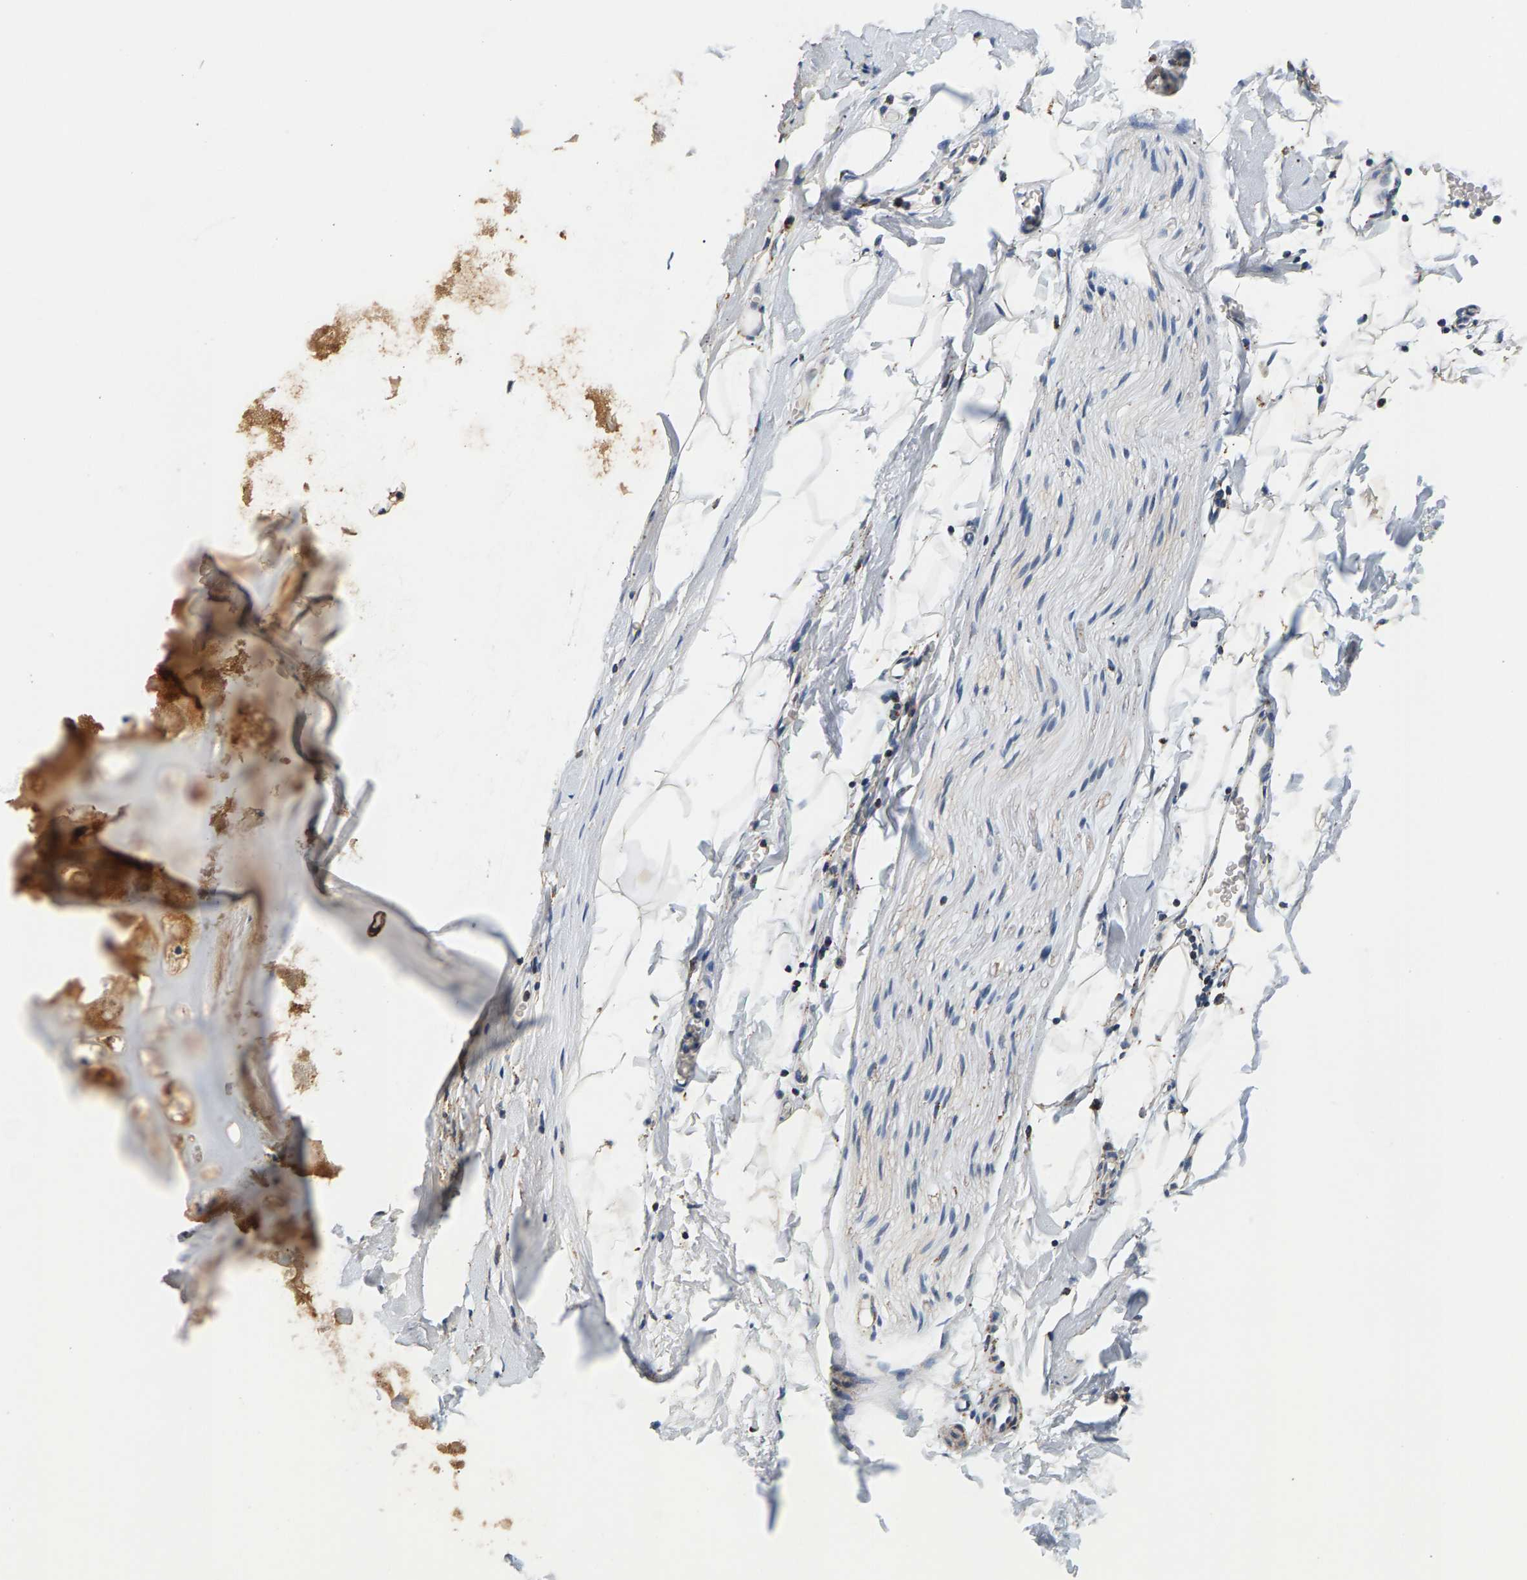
{"staining": {"intensity": "weak", "quantity": ">75%", "location": "cytoplasmic/membranous"}, "tissue": "adipose tissue", "cell_type": "Adipocytes", "image_type": "normal", "snomed": [{"axis": "morphology", "description": "Normal tissue, NOS"}, {"axis": "topography", "description": "Cartilage tissue"}, {"axis": "topography", "description": "Bronchus"}], "caption": "The histopathology image displays staining of unremarkable adipose tissue, revealing weak cytoplasmic/membranous protein positivity (brown color) within adipocytes.", "gene": "PDE1A", "patient": {"sex": "female", "age": 53}}